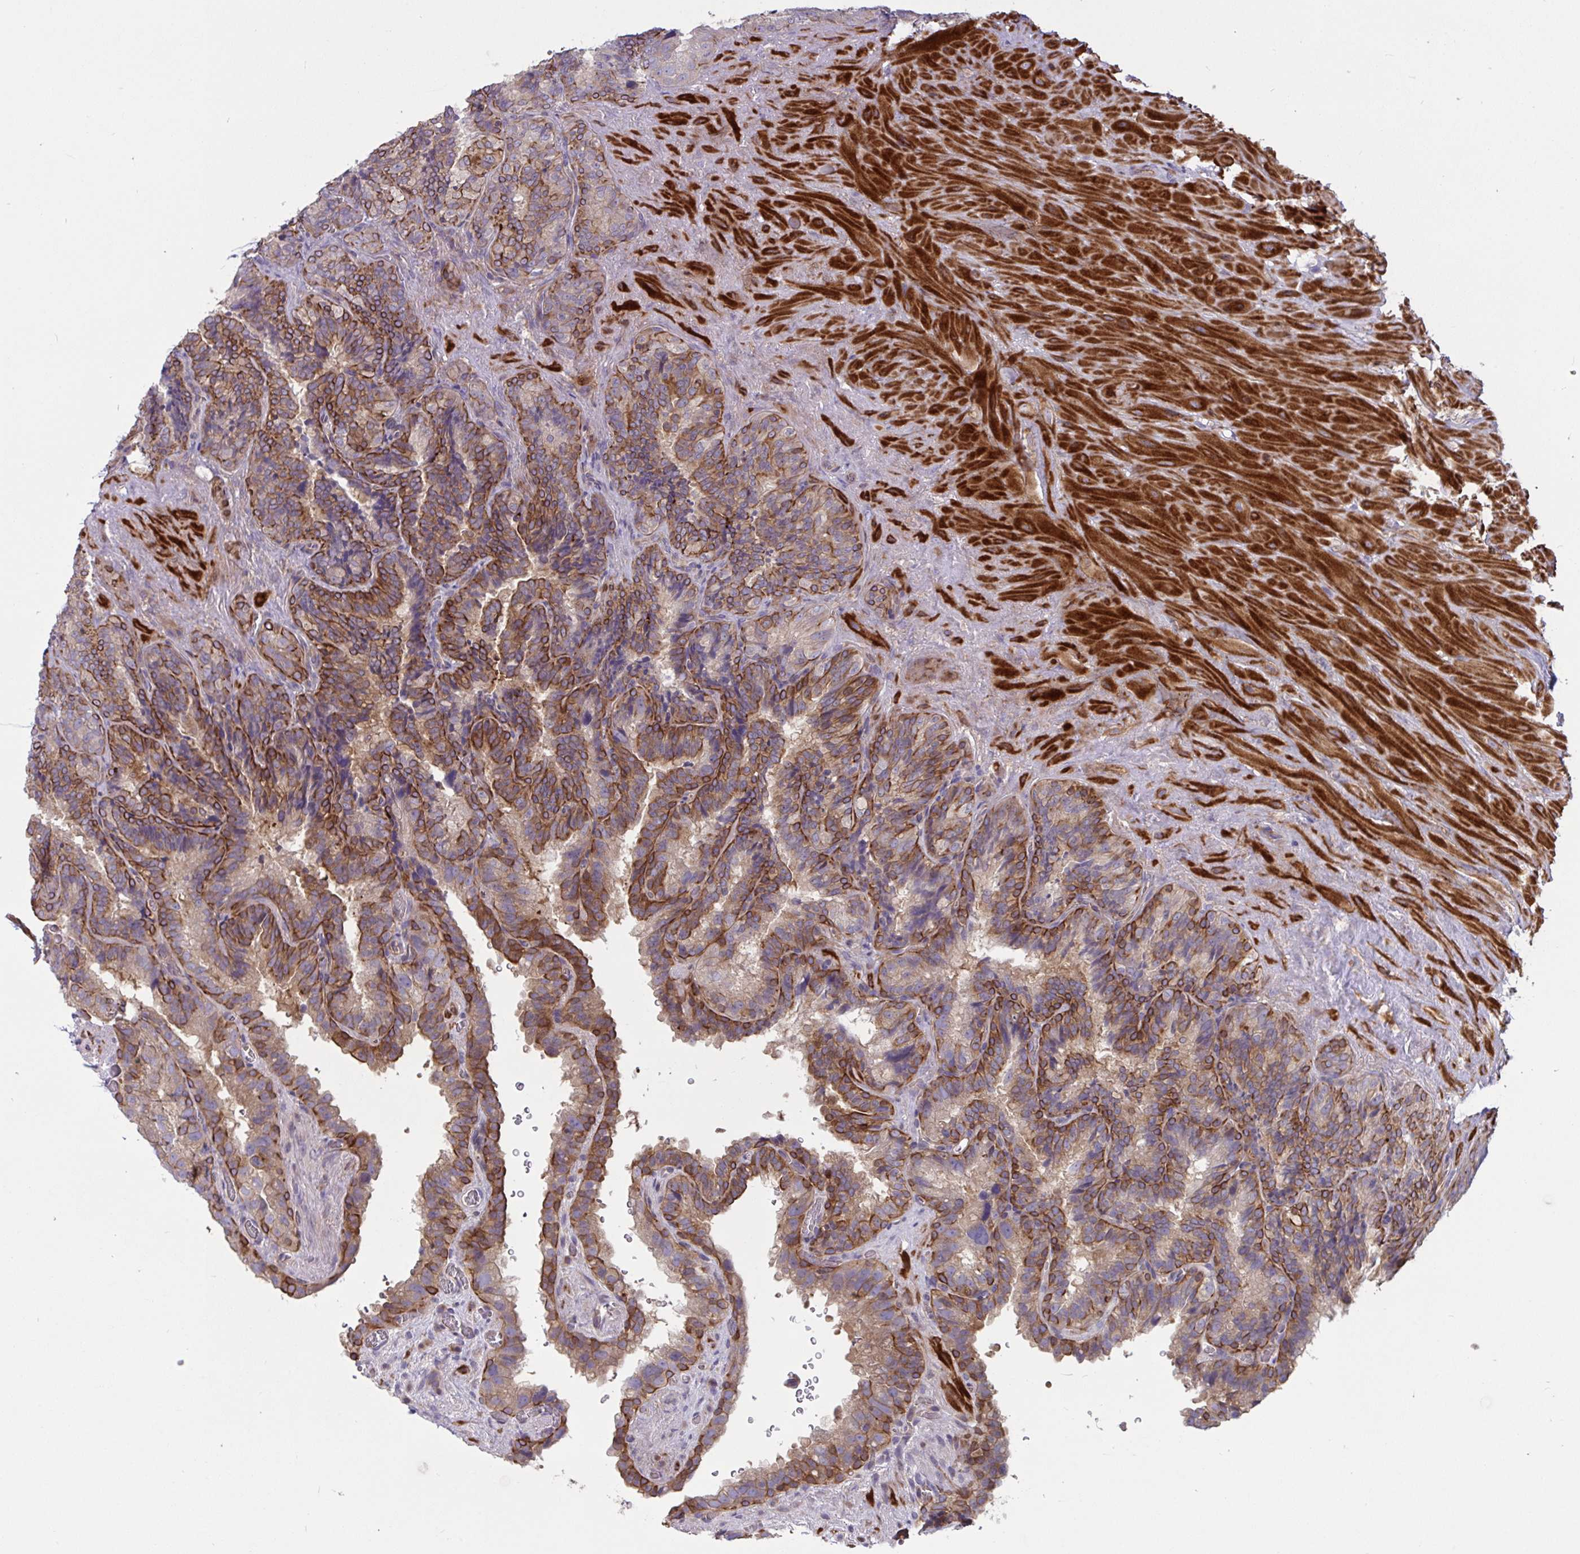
{"staining": {"intensity": "moderate", "quantity": ">75%", "location": "cytoplasmic/membranous"}, "tissue": "seminal vesicle", "cell_type": "Glandular cells", "image_type": "normal", "snomed": [{"axis": "morphology", "description": "Normal tissue, NOS"}, {"axis": "topography", "description": "Seminal veicle"}], "caption": "Brown immunohistochemical staining in benign seminal vesicle reveals moderate cytoplasmic/membranous expression in approximately >75% of glandular cells.", "gene": "TANK", "patient": {"sex": "male", "age": 60}}